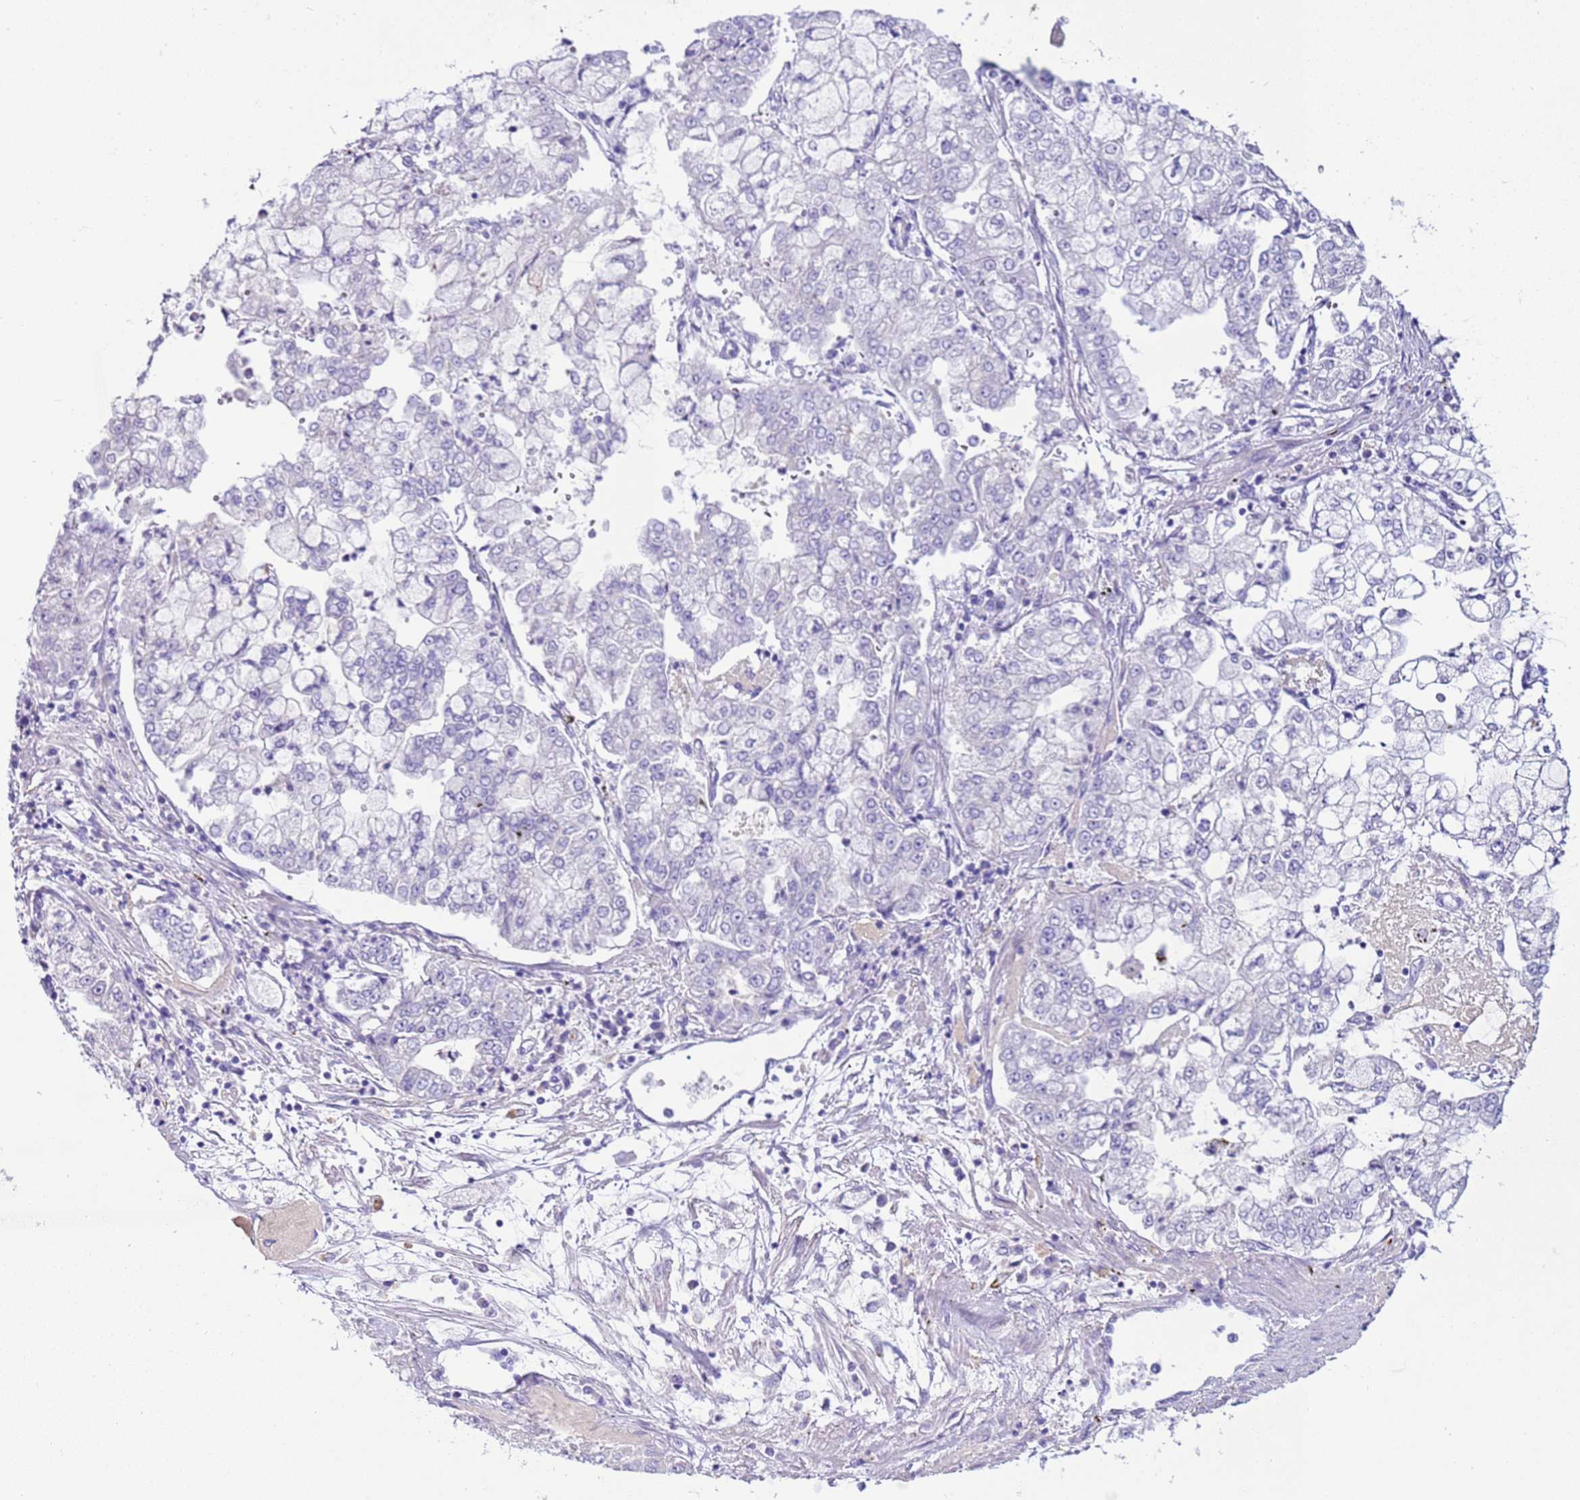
{"staining": {"intensity": "negative", "quantity": "none", "location": "none"}, "tissue": "stomach cancer", "cell_type": "Tumor cells", "image_type": "cancer", "snomed": [{"axis": "morphology", "description": "Adenocarcinoma, NOS"}, {"axis": "topography", "description": "Stomach"}], "caption": "Stomach cancer was stained to show a protein in brown. There is no significant expression in tumor cells.", "gene": "CPB1", "patient": {"sex": "male", "age": 76}}